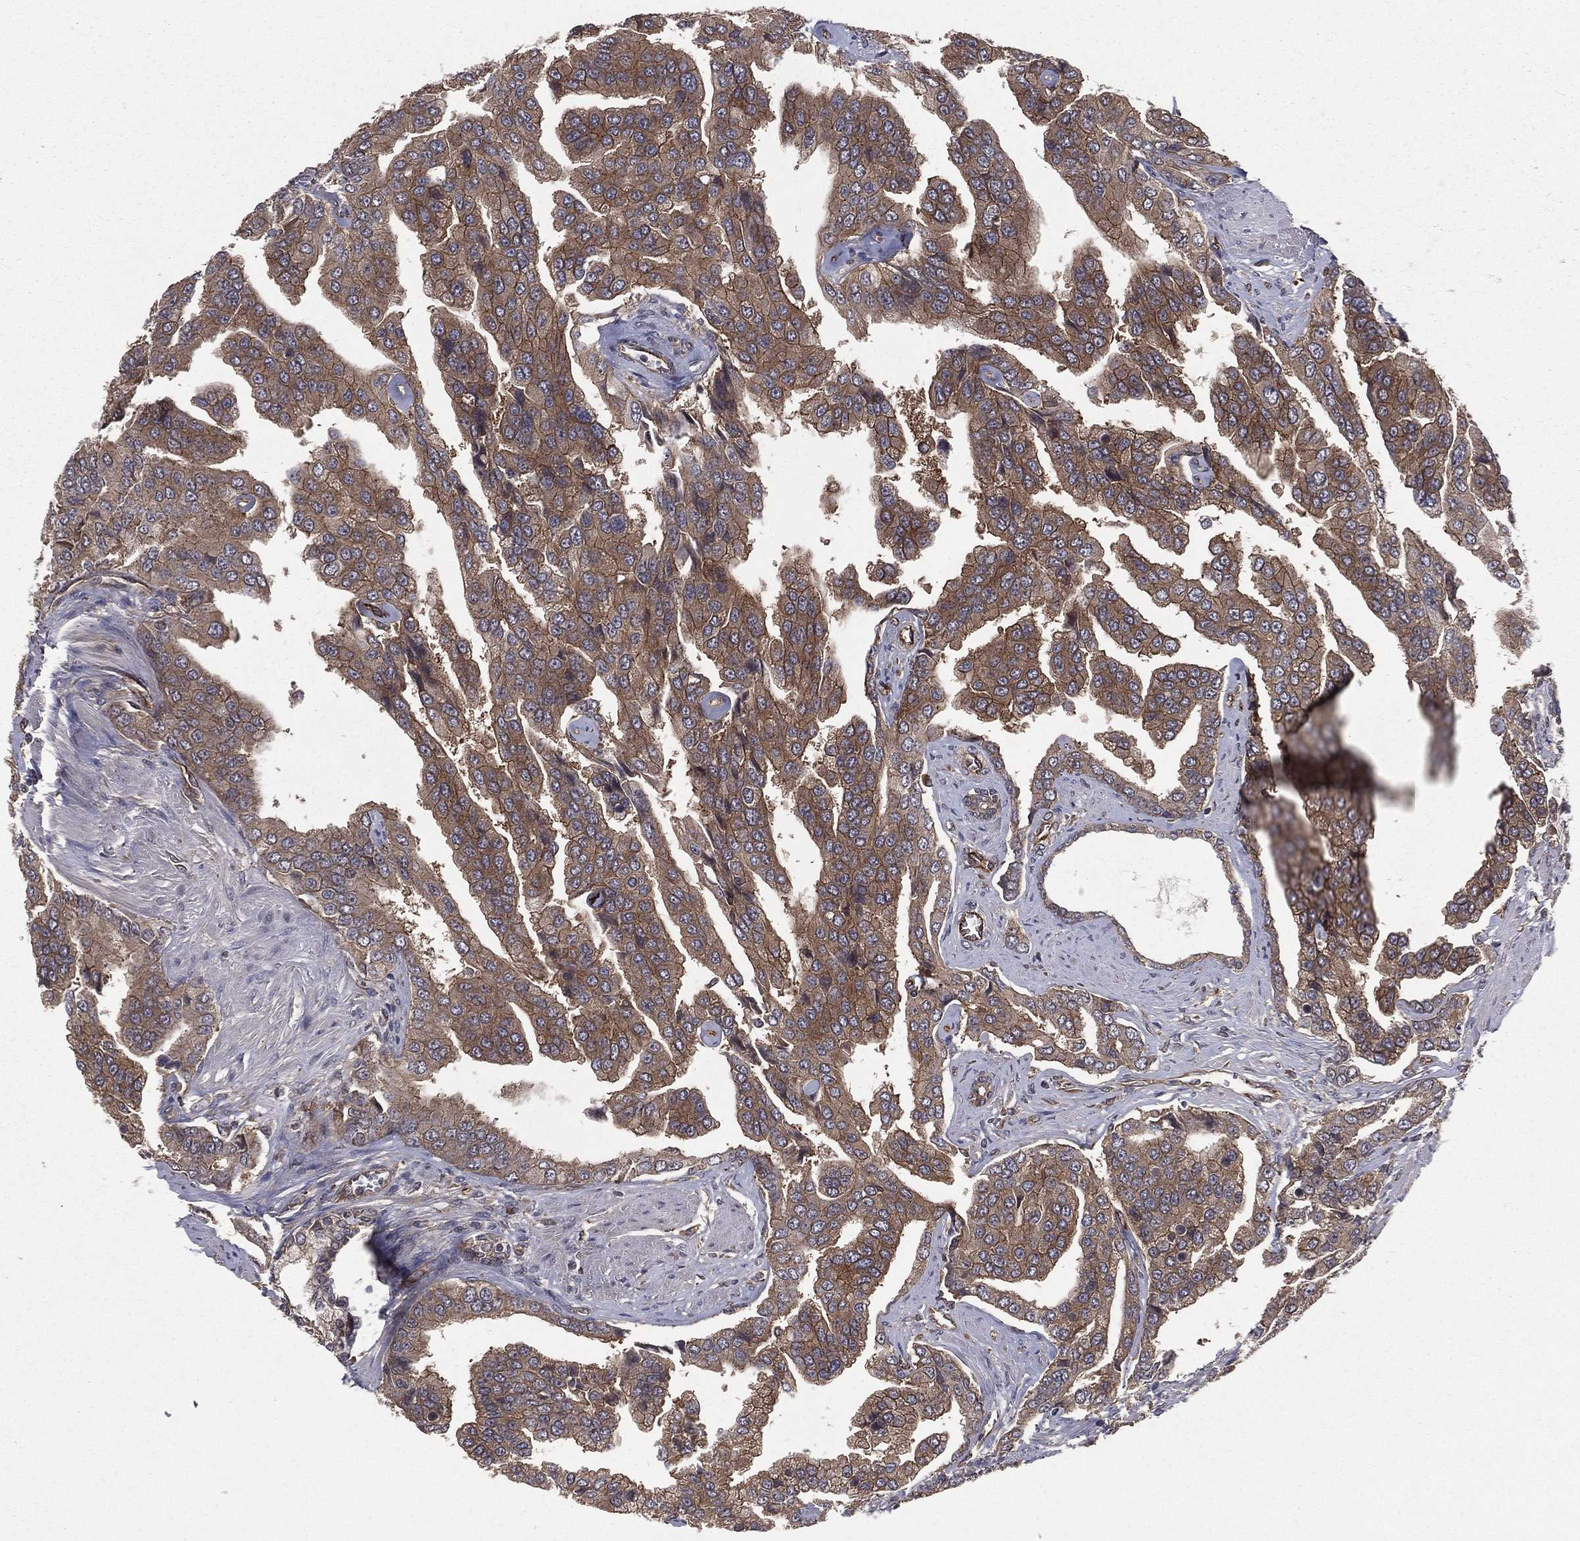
{"staining": {"intensity": "moderate", "quantity": ">75%", "location": "cytoplasmic/membranous"}, "tissue": "prostate cancer", "cell_type": "Tumor cells", "image_type": "cancer", "snomed": [{"axis": "morphology", "description": "Adenocarcinoma, NOS"}, {"axis": "topography", "description": "Prostate and seminal vesicle, NOS"}, {"axis": "topography", "description": "Prostate"}], "caption": "This histopathology image exhibits prostate cancer stained with IHC to label a protein in brown. The cytoplasmic/membranous of tumor cells show moderate positivity for the protein. Nuclei are counter-stained blue.", "gene": "CERT1", "patient": {"sex": "male", "age": 69}}